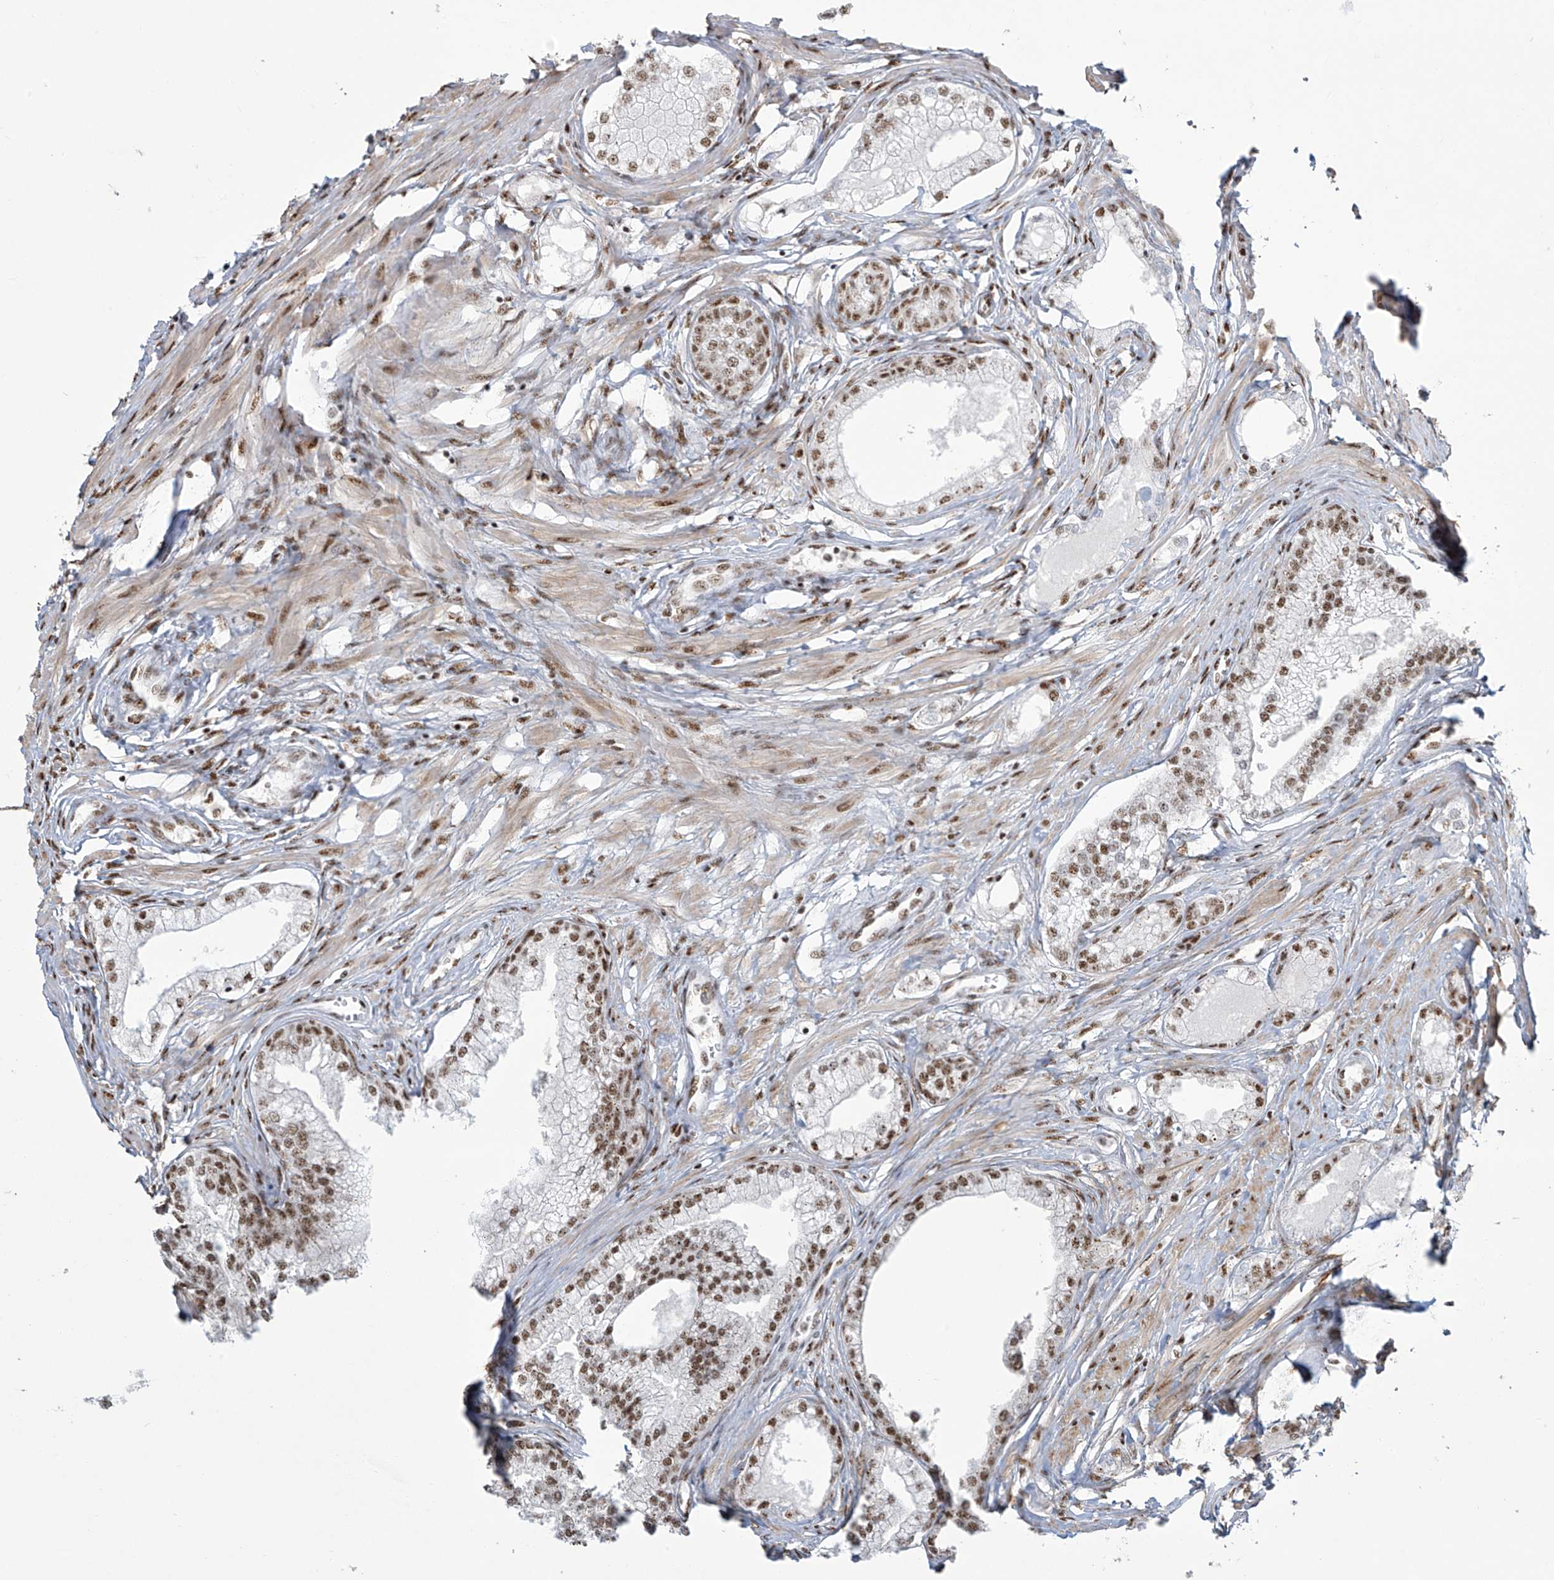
{"staining": {"intensity": "moderate", "quantity": ">75%", "location": "nuclear"}, "tissue": "prostate", "cell_type": "Glandular cells", "image_type": "normal", "snomed": [{"axis": "morphology", "description": "Normal tissue, NOS"}, {"axis": "morphology", "description": "Urothelial carcinoma, Low grade"}, {"axis": "topography", "description": "Urinary bladder"}, {"axis": "topography", "description": "Prostate"}], "caption": "Brown immunohistochemical staining in benign prostate reveals moderate nuclear expression in about >75% of glandular cells.", "gene": "MS4A6A", "patient": {"sex": "male", "age": 60}}